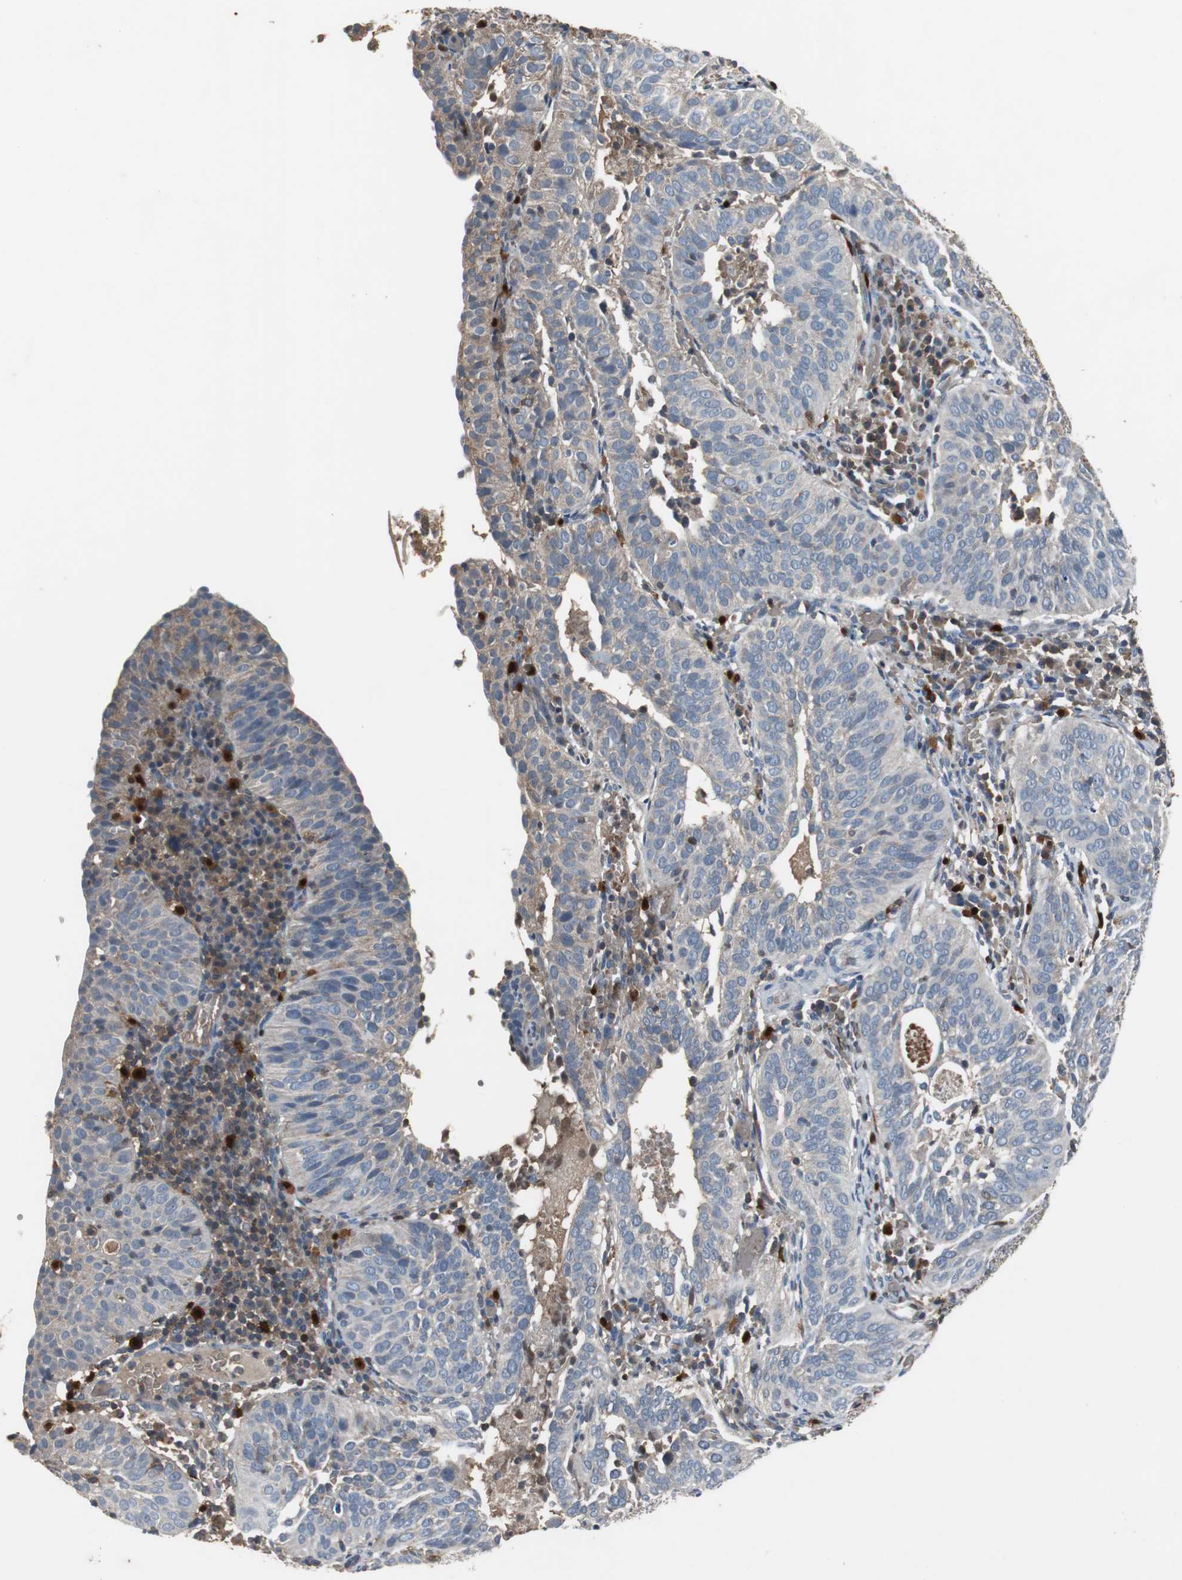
{"staining": {"intensity": "weak", "quantity": "<25%", "location": "cytoplasmic/membranous"}, "tissue": "cervical cancer", "cell_type": "Tumor cells", "image_type": "cancer", "snomed": [{"axis": "morphology", "description": "Squamous cell carcinoma, NOS"}, {"axis": "topography", "description": "Cervix"}], "caption": "This histopathology image is of cervical cancer (squamous cell carcinoma) stained with immunohistochemistry to label a protein in brown with the nuclei are counter-stained blue. There is no expression in tumor cells.", "gene": "CALB2", "patient": {"sex": "female", "age": 39}}